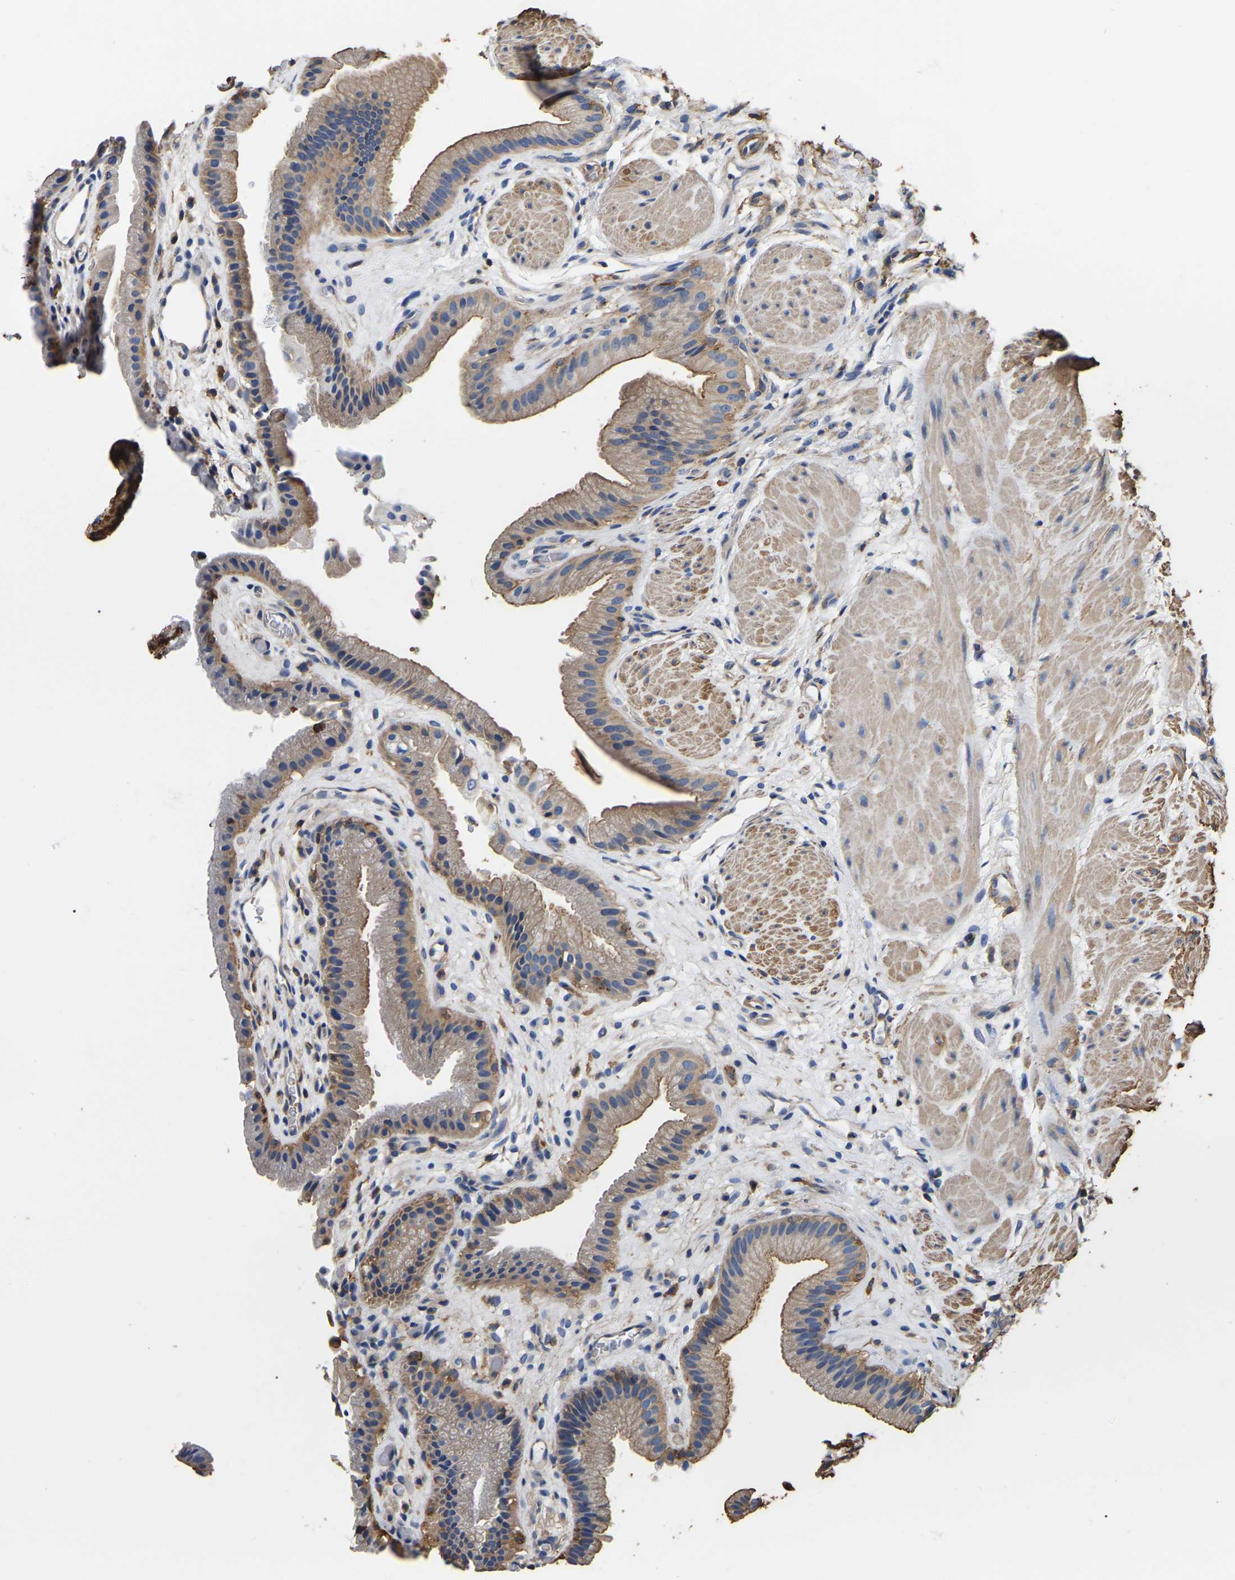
{"staining": {"intensity": "moderate", "quantity": ">75%", "location": "cytoplasmic/membranous"}, "tissue": "gallbladder", "cell_type": "Glandular cells", "image_type": "normal", "snomed": [{"axis": "morphology", "description": "Normal tissue, NOS"}, {"axis": "topography", "description": "Gallbladder"}], "caption": "Gallbladder stained for a protein (brown) exhibits moderate cytoplasmic/membranous positive positivity in approximately >75% of glandular cells.", "gene": "ARMT1", "patient": {"sex": "male", "age": 49}}